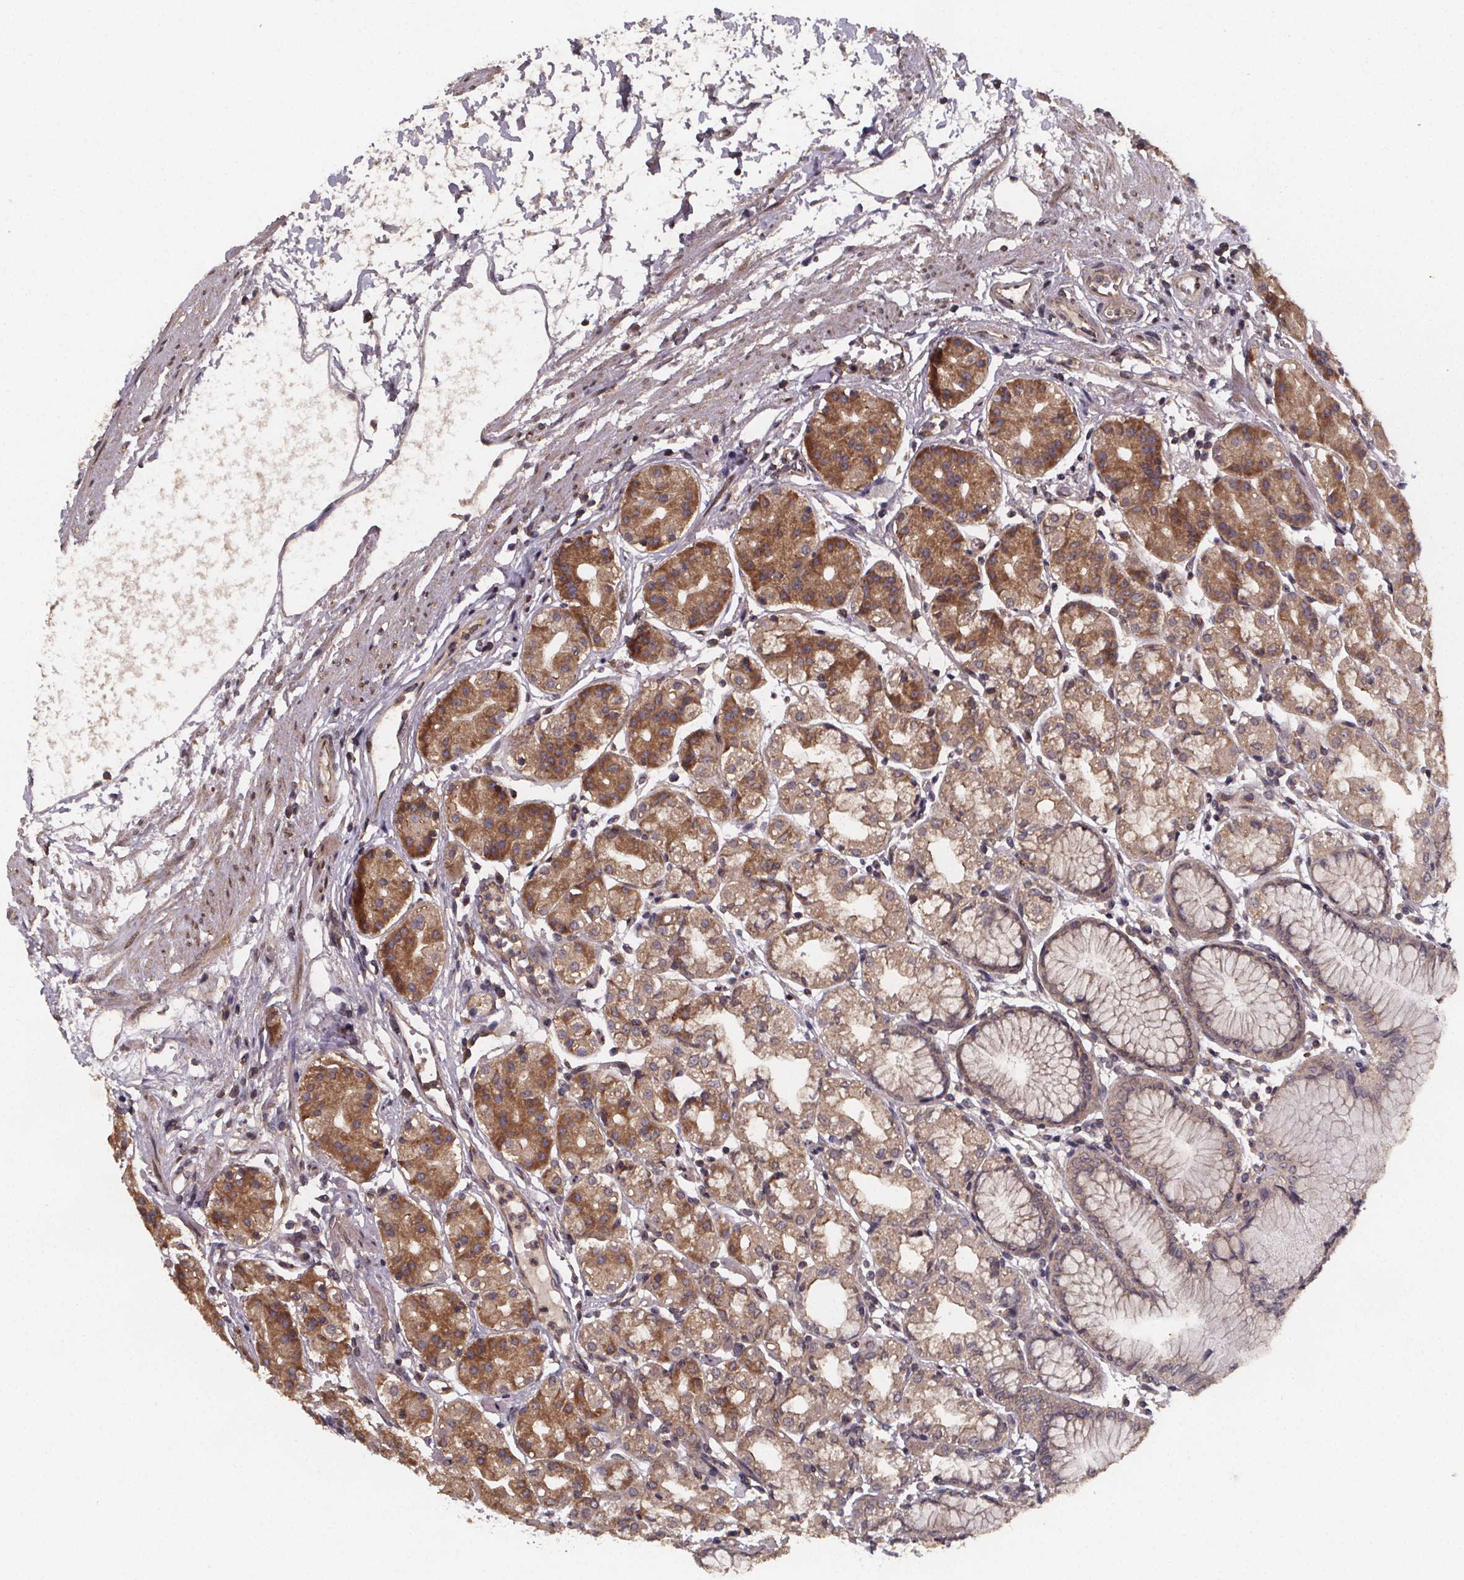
{"staining": {"intensity": "moderate", "quantity": "25%-75%", "location": "cytoplasmic/membranous"}, "tissue": "stomach", "cell_type": "Glandular cells", "image_type": "normal", "snomed": [{"axis": "morphology", "description": "Normal tissue, NOS"}, {"axis": "topography", "description": "Skeletal muscle"}, {"axis": "topography", "description": "Stomach"}], "caption": "This is an image of immunohistochemistry staining of normal stomach, which shows moderate staining in the cytoplasmic/membranous of glandular cells.", "gene": "PIERCE2", "patient": {"sex": "female", "age": 57}}